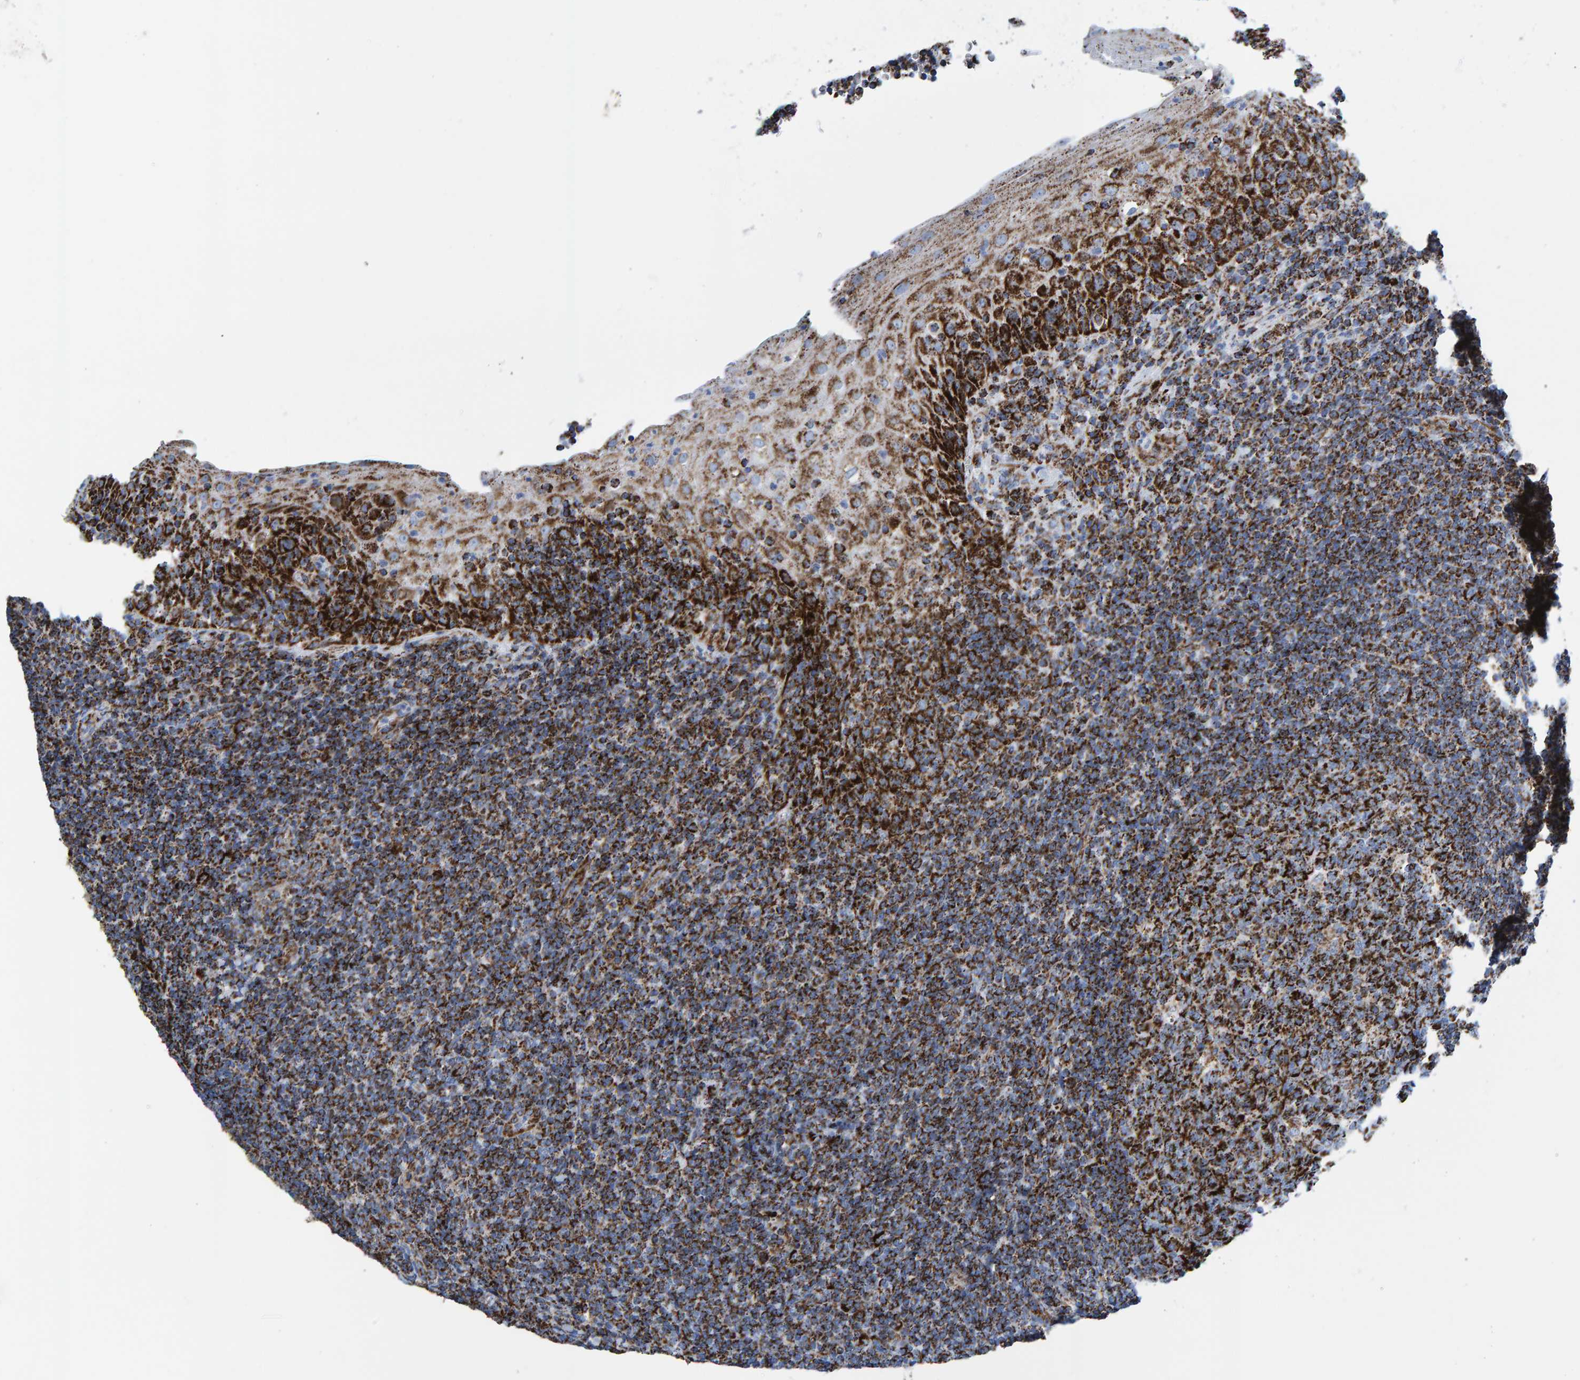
{"staining": {"intensity": "strong", "quantity": ">75%", "location": "cytoplasmic/membranous"}, "tissue": "tonsil", "cell_type": "Germinal center cells", "image_type": "normal", "snomed": [{"axis": "morphology", "description": "Normal tissue, NOS"}, {"axis": "topography", "description": "Tonsil"}], "caption": "The immunohistochemical stain labels strong cytoplasmic/membranous expression in germinal center cells of benign tonsil. The staining was performed using DAB, with brown indicating positive protein expression. Nuclei are stained blue with hematoxylin.", "gene": "ENSG00000262660", "patient": {"sex": "male", "age": 37}}